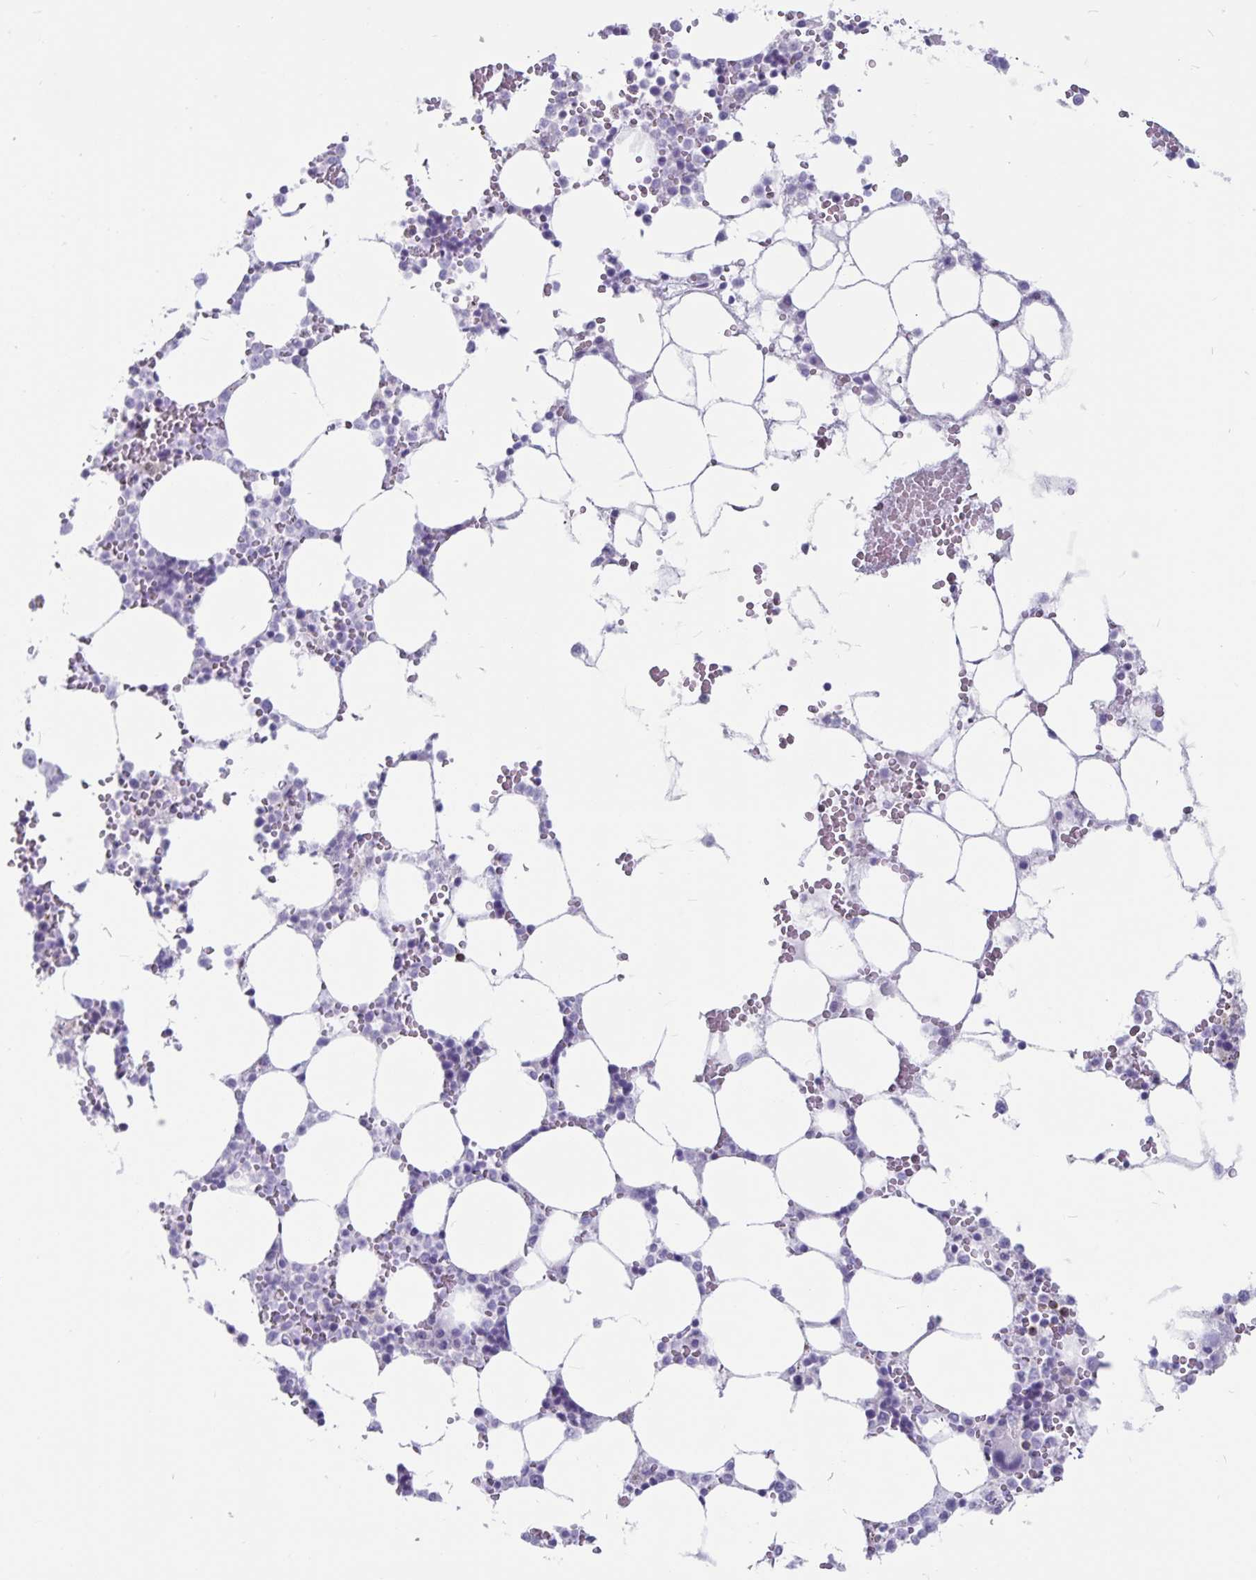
{"staining": {"intensity": "strong", "quantity": "<25%", "location": "cytoplasmic/membranous,nuclear"}, "tissue": "bone marrow", "cell_type": "Hematopoietic cells", "image_type": "normal", "snomed": [{"axis": "morphology", "description": "Normal tissue, NOS"}, {"axis": "topography", "description": "Bone marrow"}], "caption": "IHC histopathology image of benign bone marrow: human bone marrow stained using immunohistochemistry shows medium levels of strong protein expression localized specifically in the cytoplasmic/membranous,nuclear of hematopoietic cells, appearing as a cytoplasmic/membranous,nuclear brown color.", "gene": "GNLY", "patient": {"sex": "male", "age": 64}}